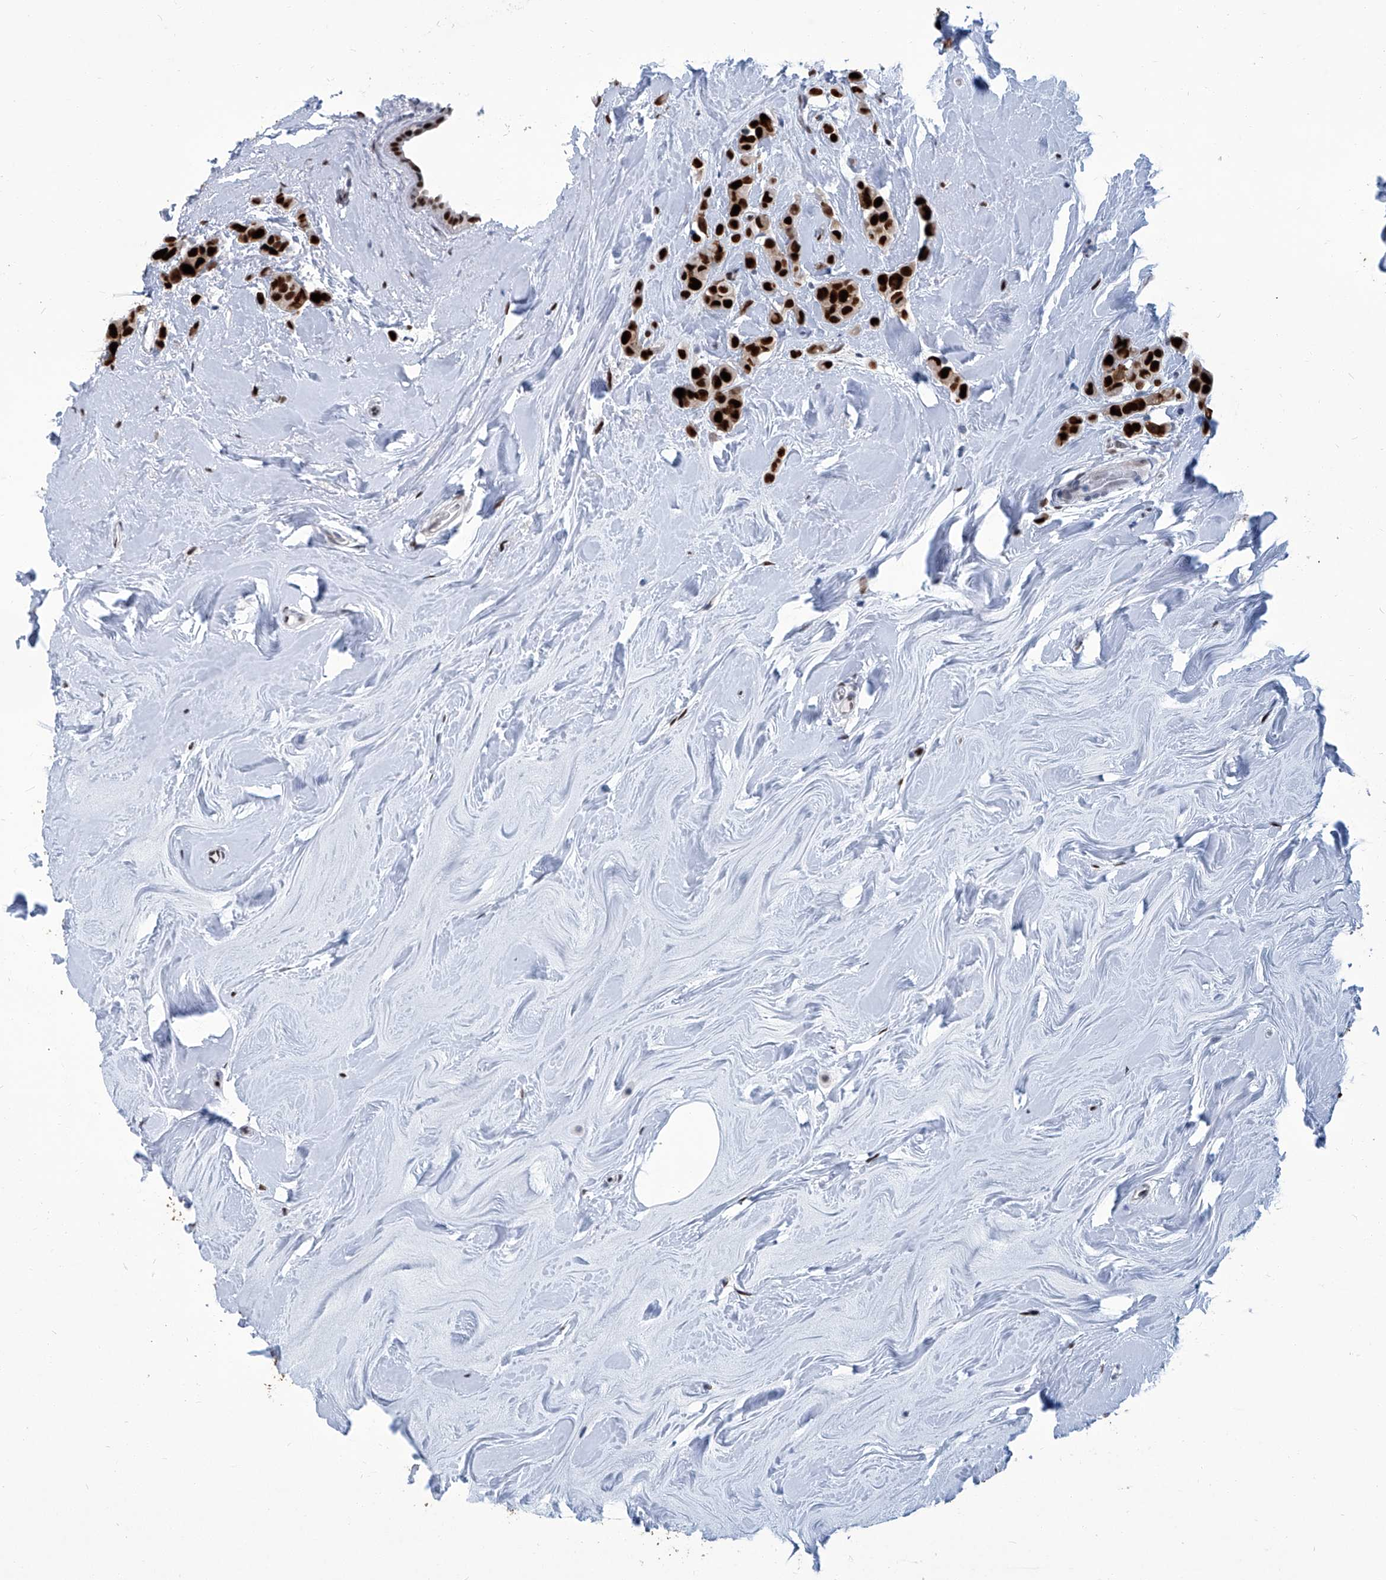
{"staining": {"intensity": "strong", "quantity": ">75%", "location": "nuclear"}, "tissue": "breast cancer", "cell_type": "Tumor cells", "image_type": "cancer", "snomed": [{"axis": "morphology", "description": "Lobular carcinoma"}, {"axis": "topography", "description": "Breast"}], "caption": "Tumor cells exhibit high levels of strong nuclear expression in approximately >75% of cells in breast lobular carcinoma. (DAB IHC, brown staining for protein, blue staining for nuclei).", "gene": "PCNA", "patient": {"sex": "female", "age": 47}}